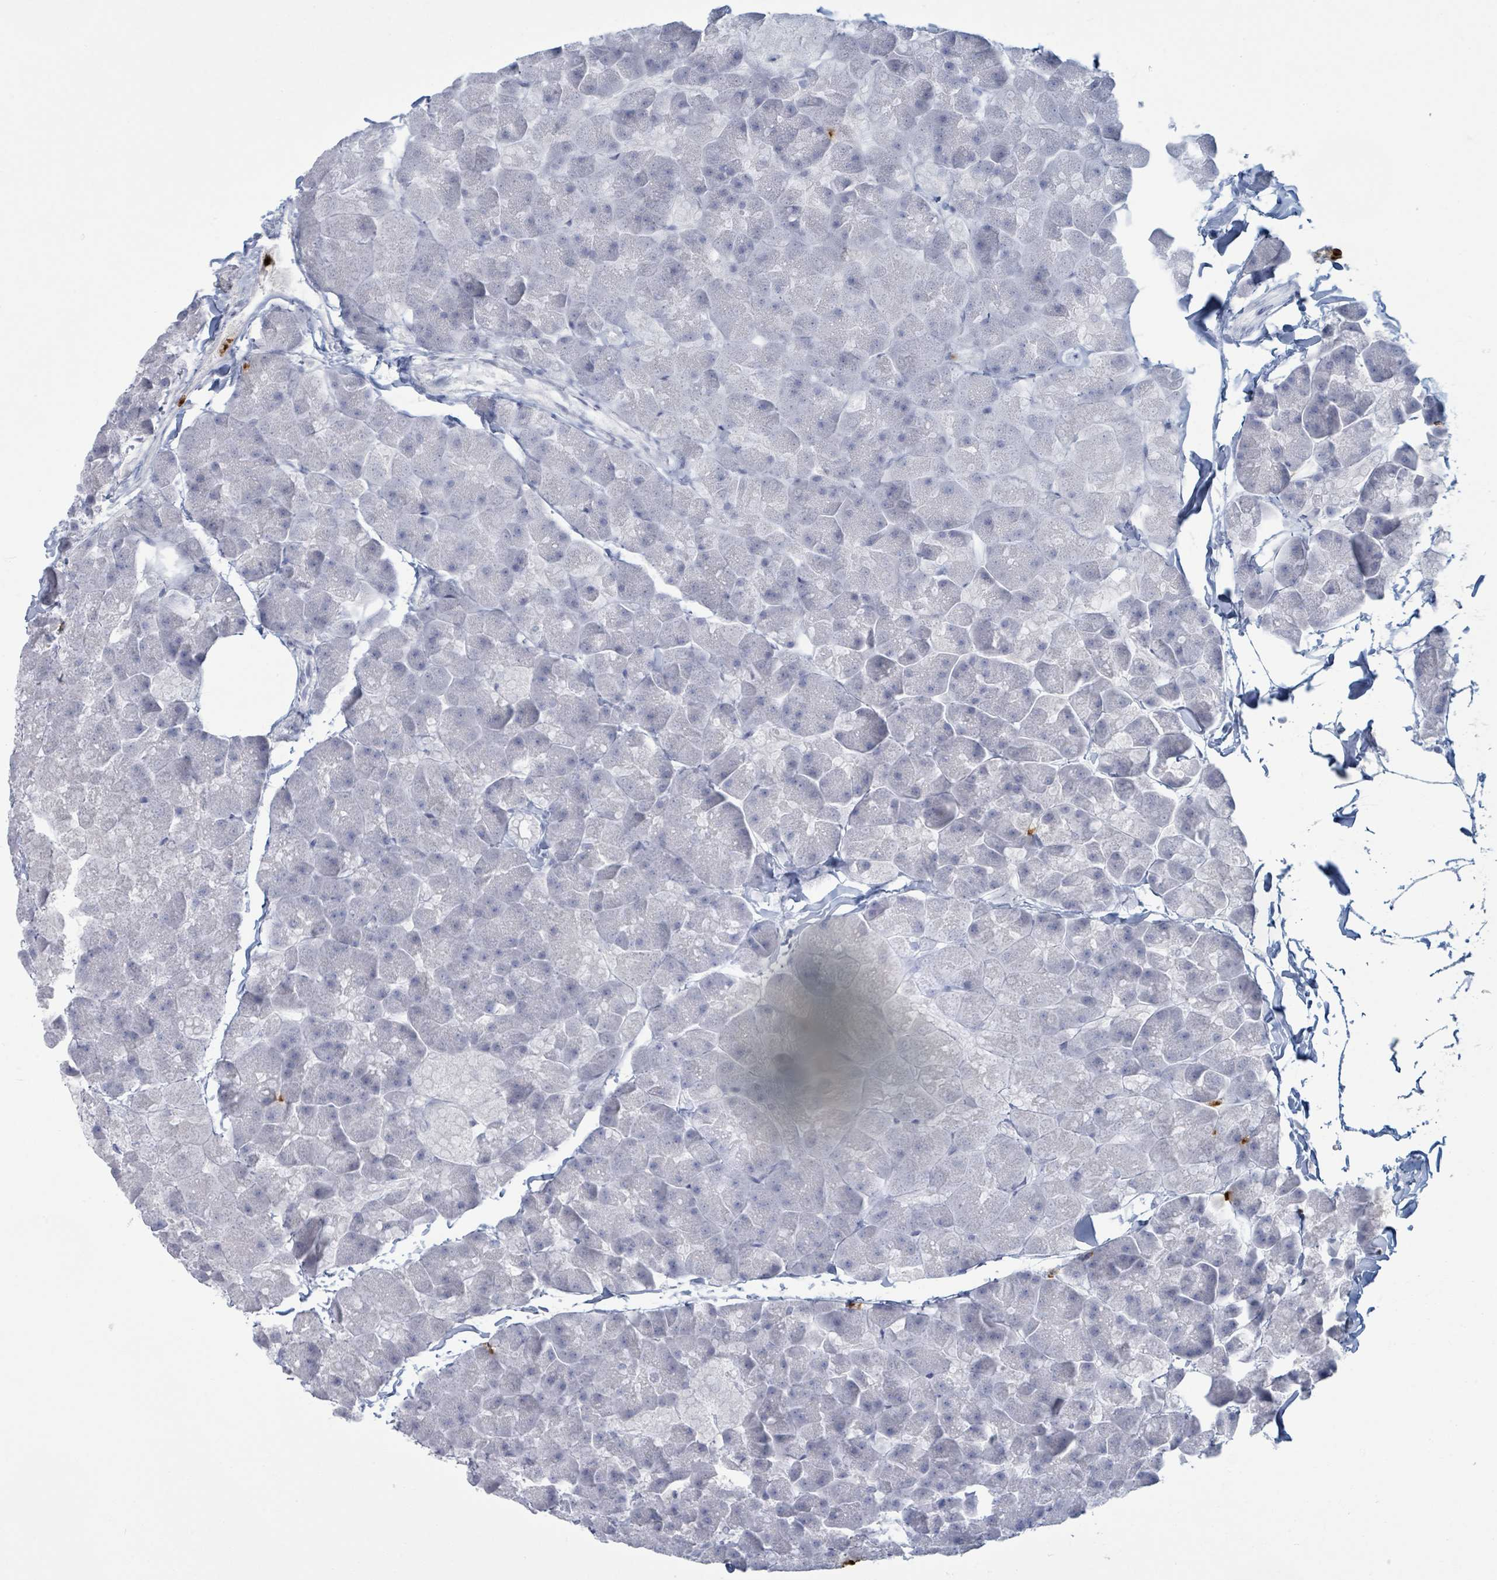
{"staining": {"intensity": "negative", "quantity": "none", "location": "none"}, "tissue": "pancreas", "cell_type": "Exocrine glandular cells", "image_type": "normal", "snomed": [{"axis": "morphology", "description": "Normal tissue, NOS"}, {"axis": "topography", "description": "Pancreas"}], "caption": "IHC photomicrograph of unremarkable pancreas: human pancreas stained with DAB (3,3'-diaminobenzidine) exhibits no significant protein expression in exocrine glandular cells.", "gene": "DEFA4", "patient": {"sex": "male", "age": 35}}